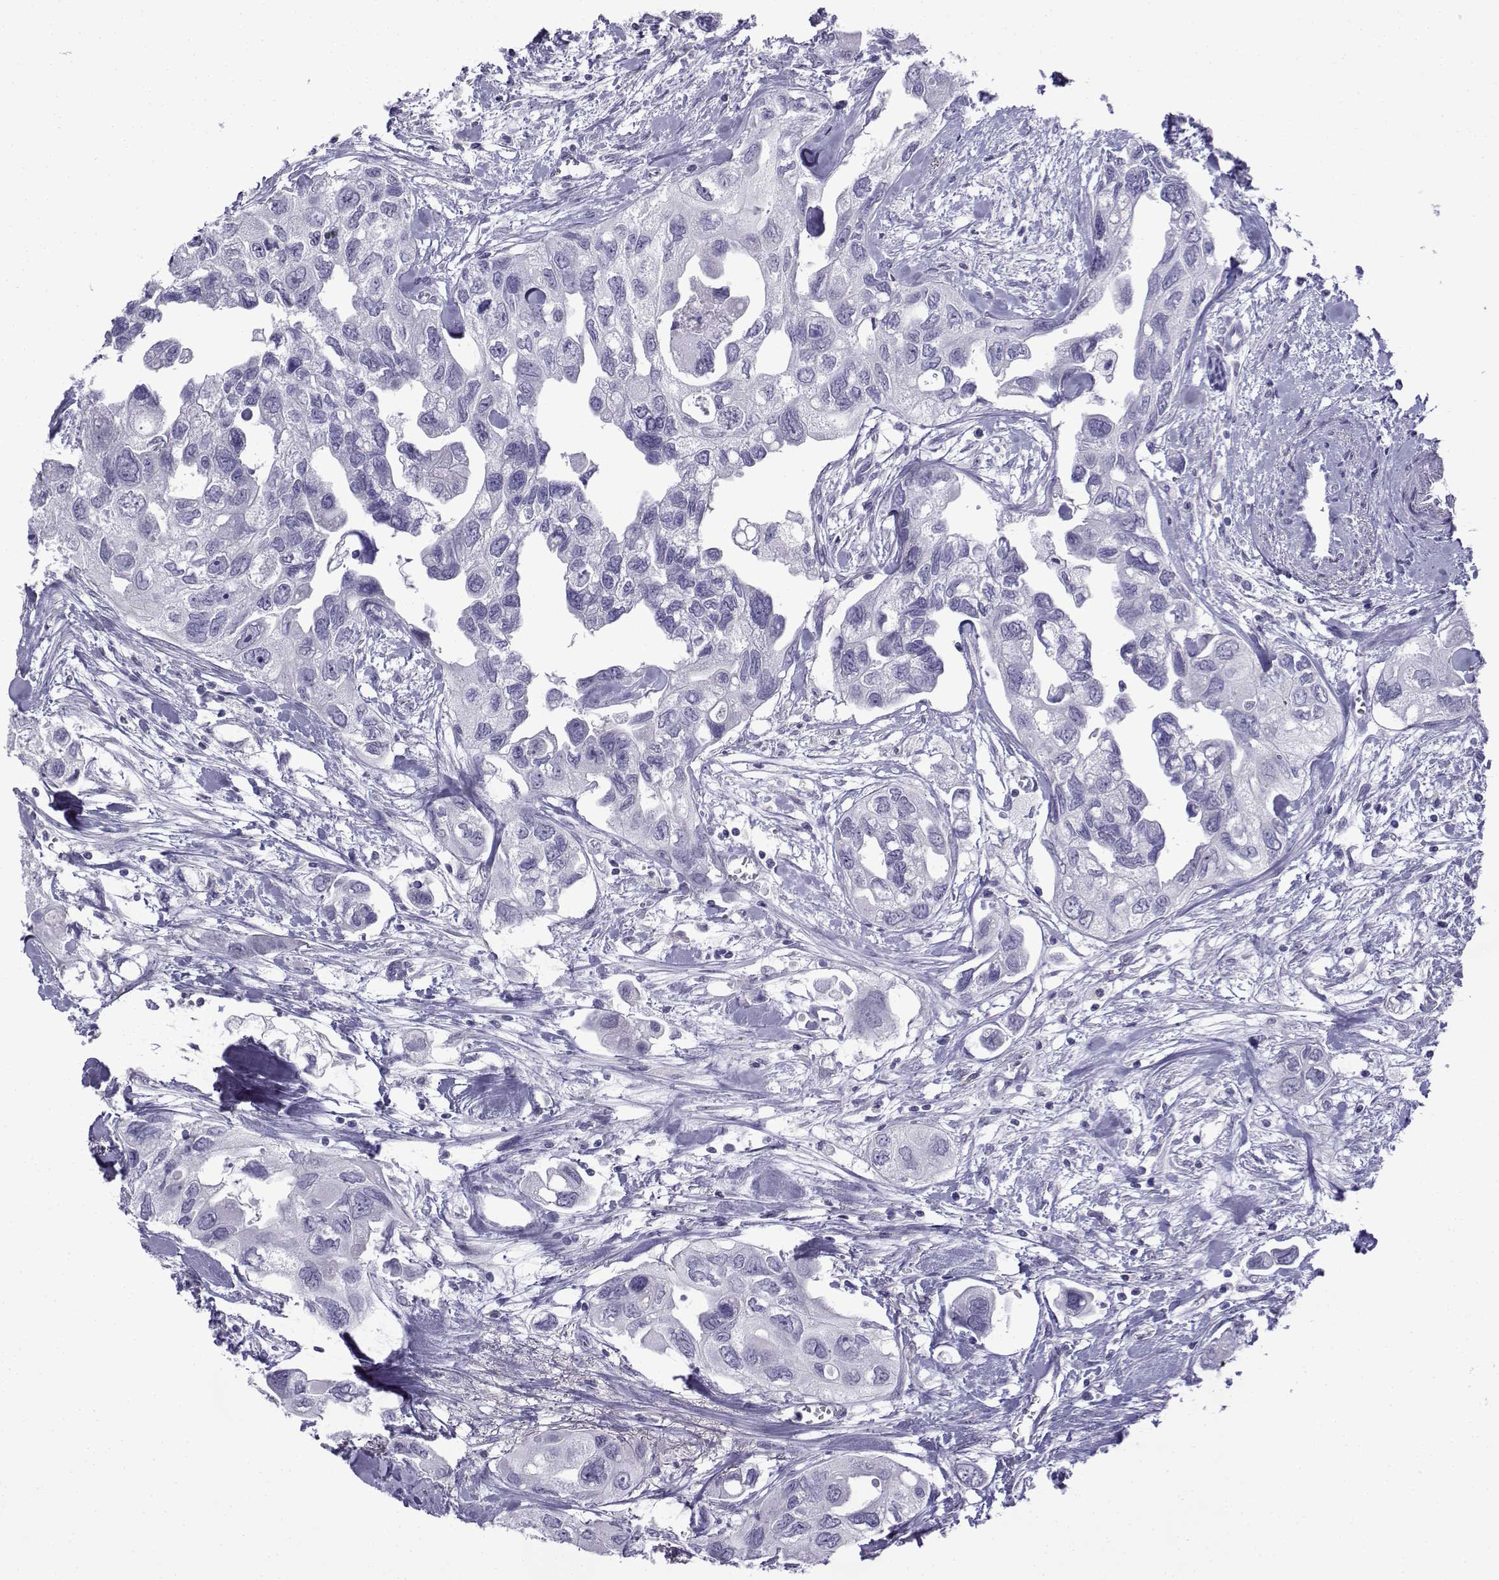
{"staining": {"intensity": "negative", "quantity": "none", "location": "none"}, "tissue": "urothelial cancer", "cell_type": "Tumor cells", "image_type": "cancer", "snomed": [{"axis": "morphology", "description": "Urothelial carcinoma, High grade"}, {"axis": "topography", "description": "Urinary bladder"}], "caption": "An image of human high-grade urothelial carcinoma is negative for staining in tumor cells.", "gene": "TRIM46", "patient": {"sex": "male", "age": 59}}